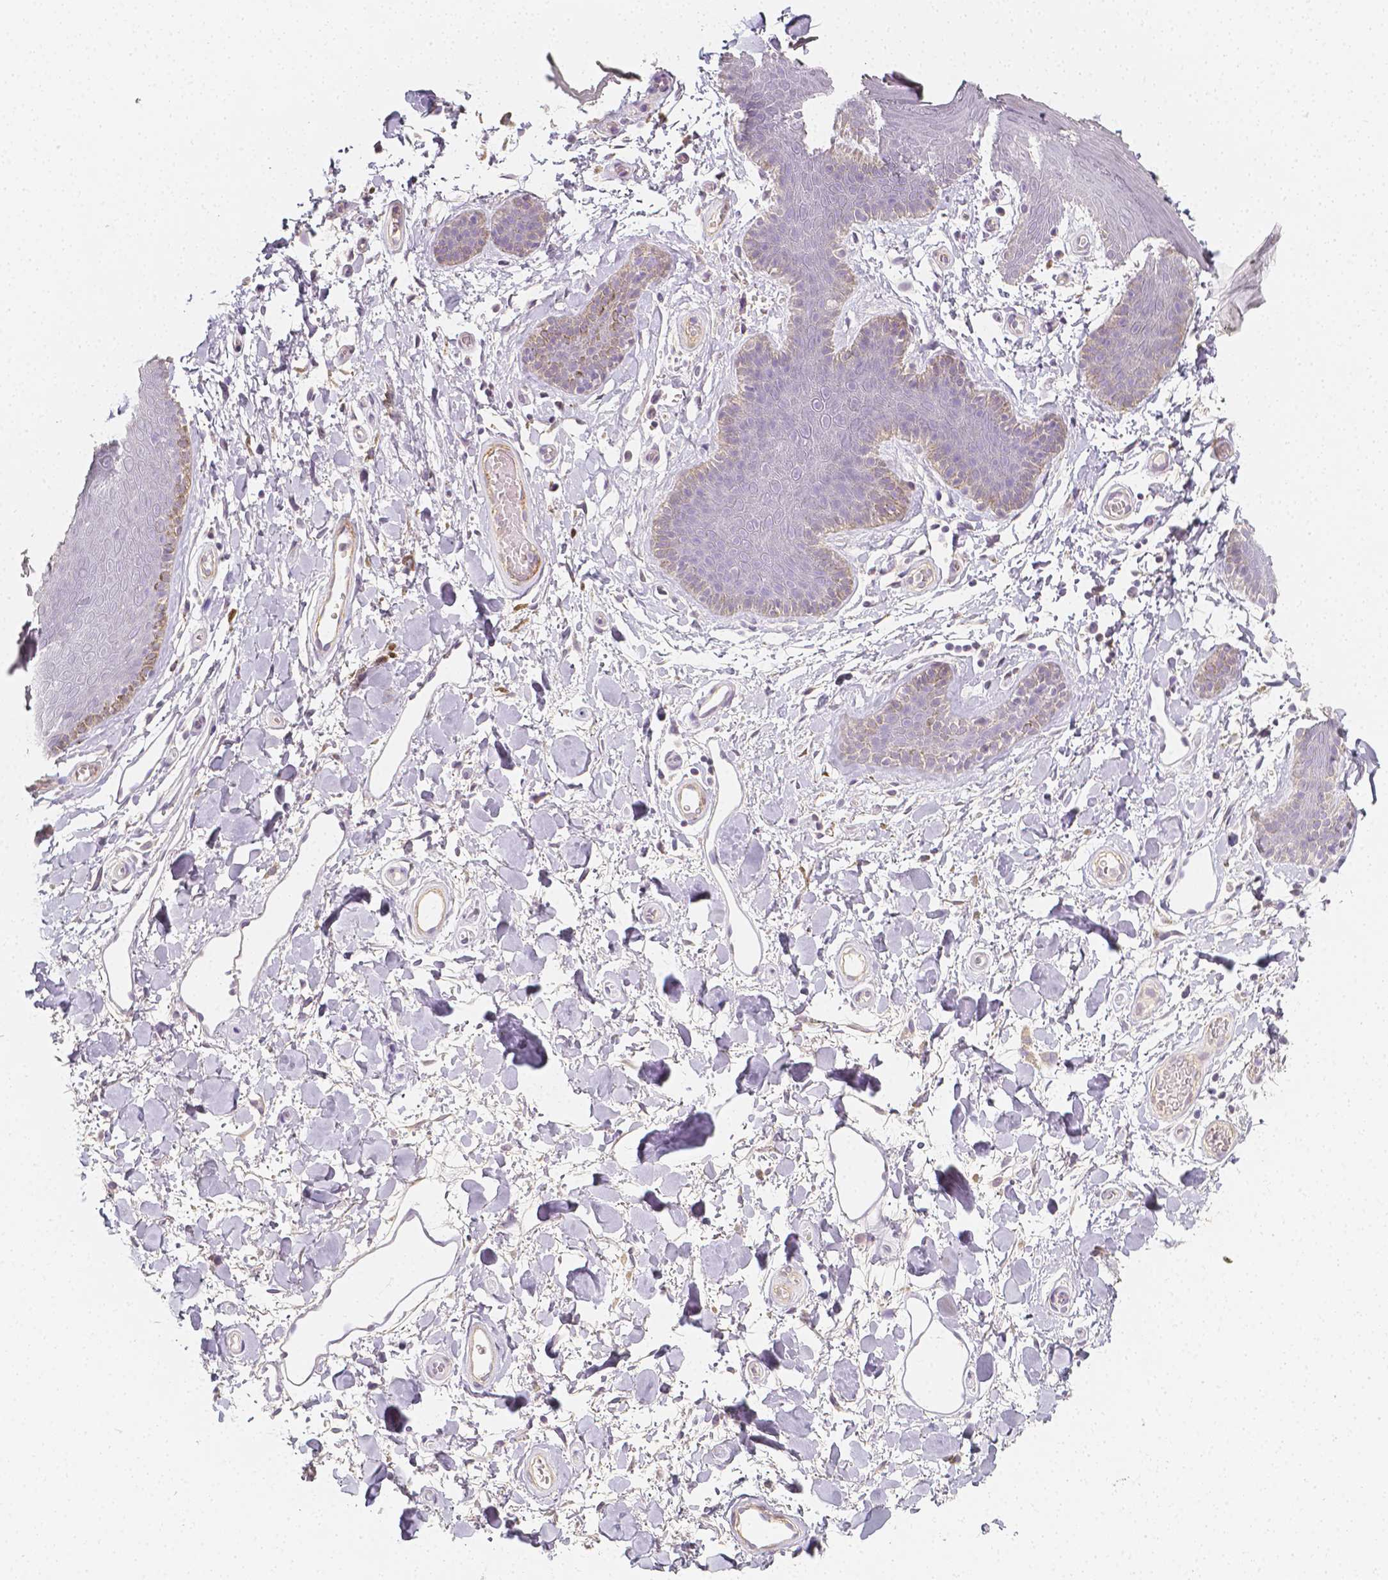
{"staining": {"intensity": "moderate", "quantity": "<25%", "location": "cytoplasmic/membranous"}, "tissue": "skin", "cell_type": "Epidermal cells", "image_type": "normal", "snomed": [{"axis": "morphology", "description": "Normal tissue, NOS"}, {"axis": "topography", "description": "Anal"}], "caption": "Protein positivity by IHC displays moderate cytoplasmic/membranous staining in approximately <25% of epidermal cells in unremarkable skin.", "gene": "THY1", "patient": {"sex": "male", "age": 53}}